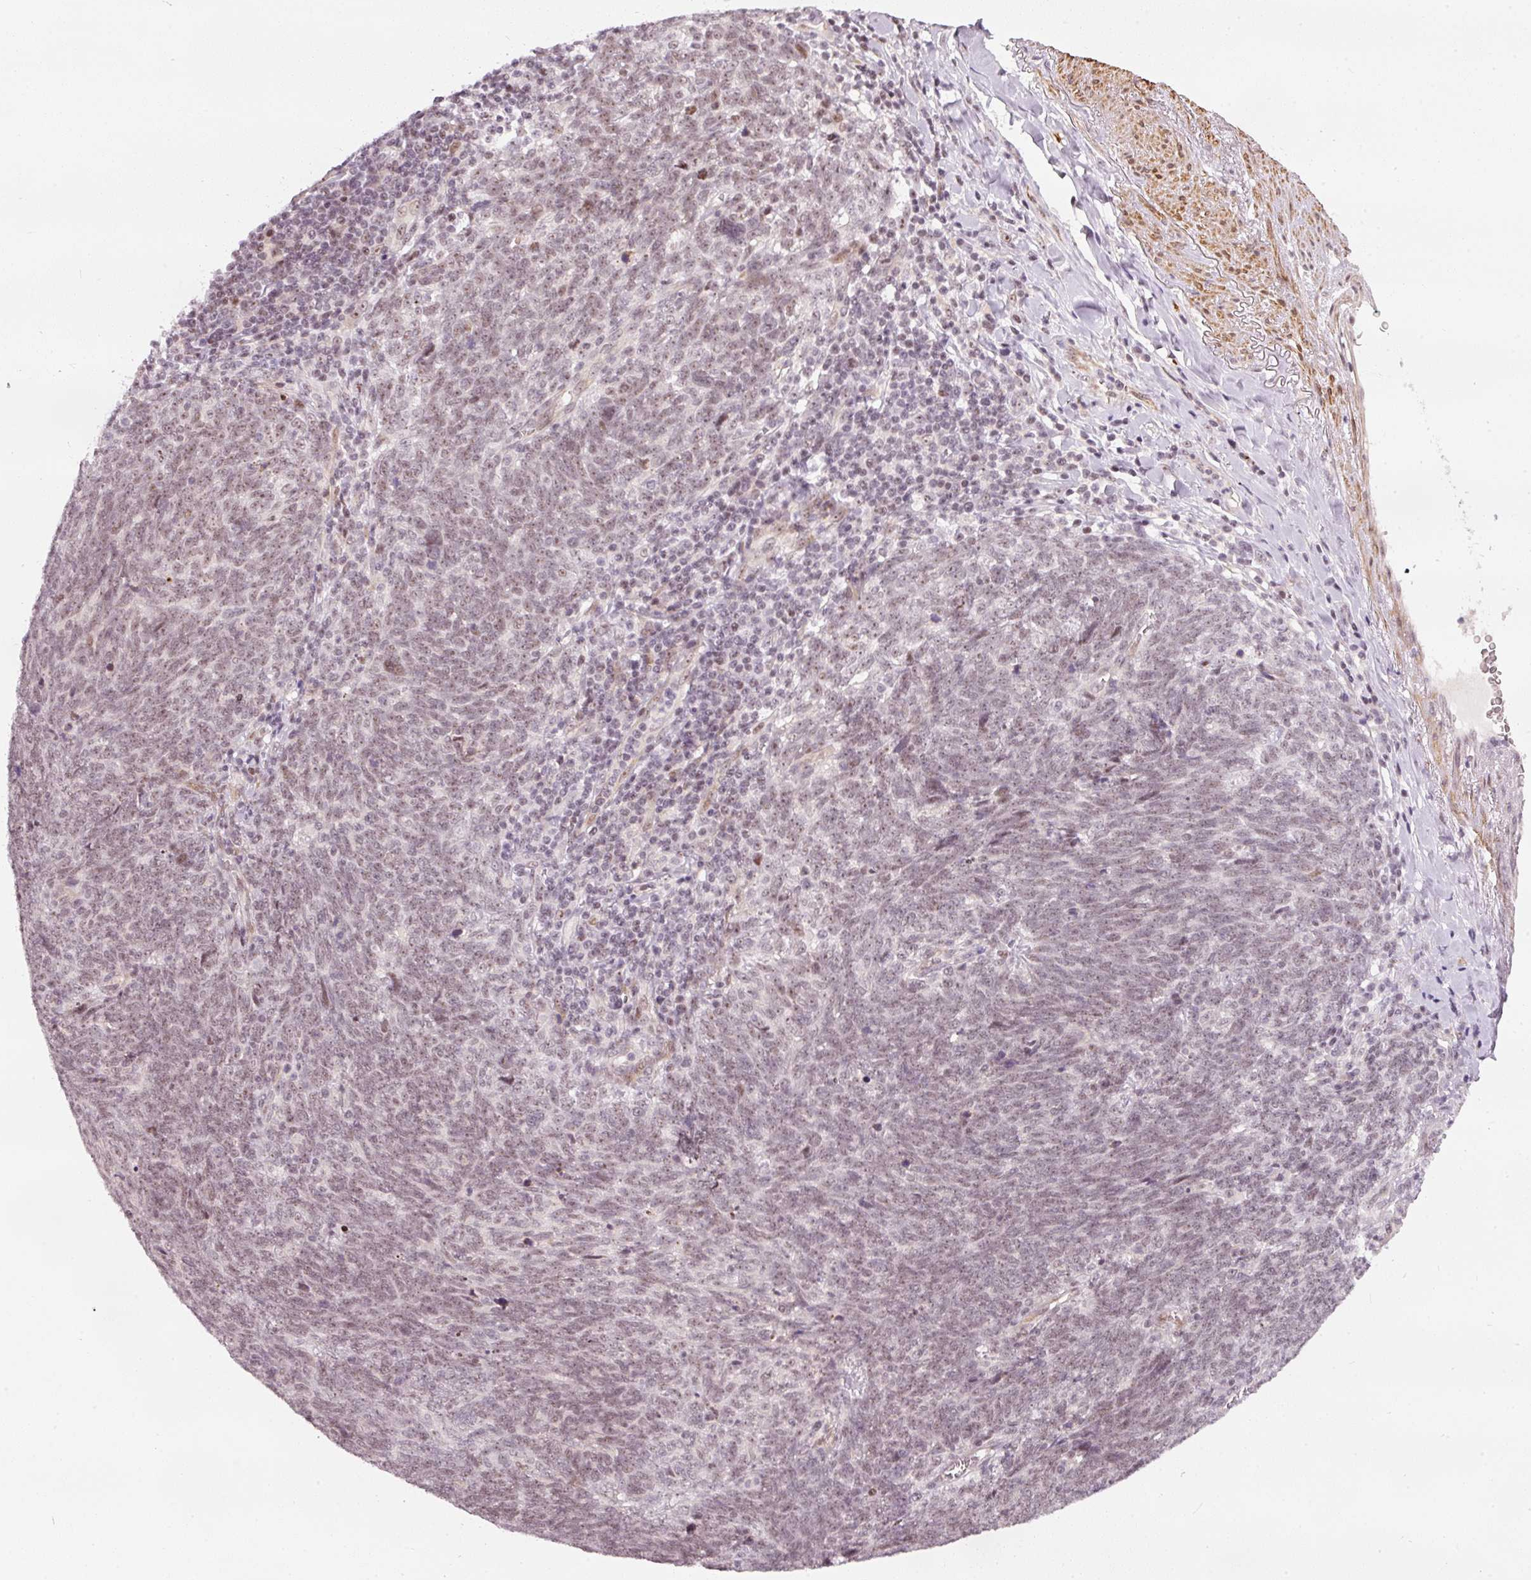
{"staining": {"intensity": "weak", "quantity": ">75%", "location": "nuclear"}, "tissue": "lung cancer", "cell_type": "Tumor cells", "image_type": "cancer", "snomed": [{"axis": "morphology", "description": "Squamous cell carcinoma, NOS"}, {"axis": "topography", "description": "Lung"}], "caption": "A low amount of weak nuclear positivity is identified in approximately >75% of tumor cells in lung cancer (squamous cell carcinoma) tissue.", "gene": "MXRA8", "patient": {"sex": "female", "age": 72}}